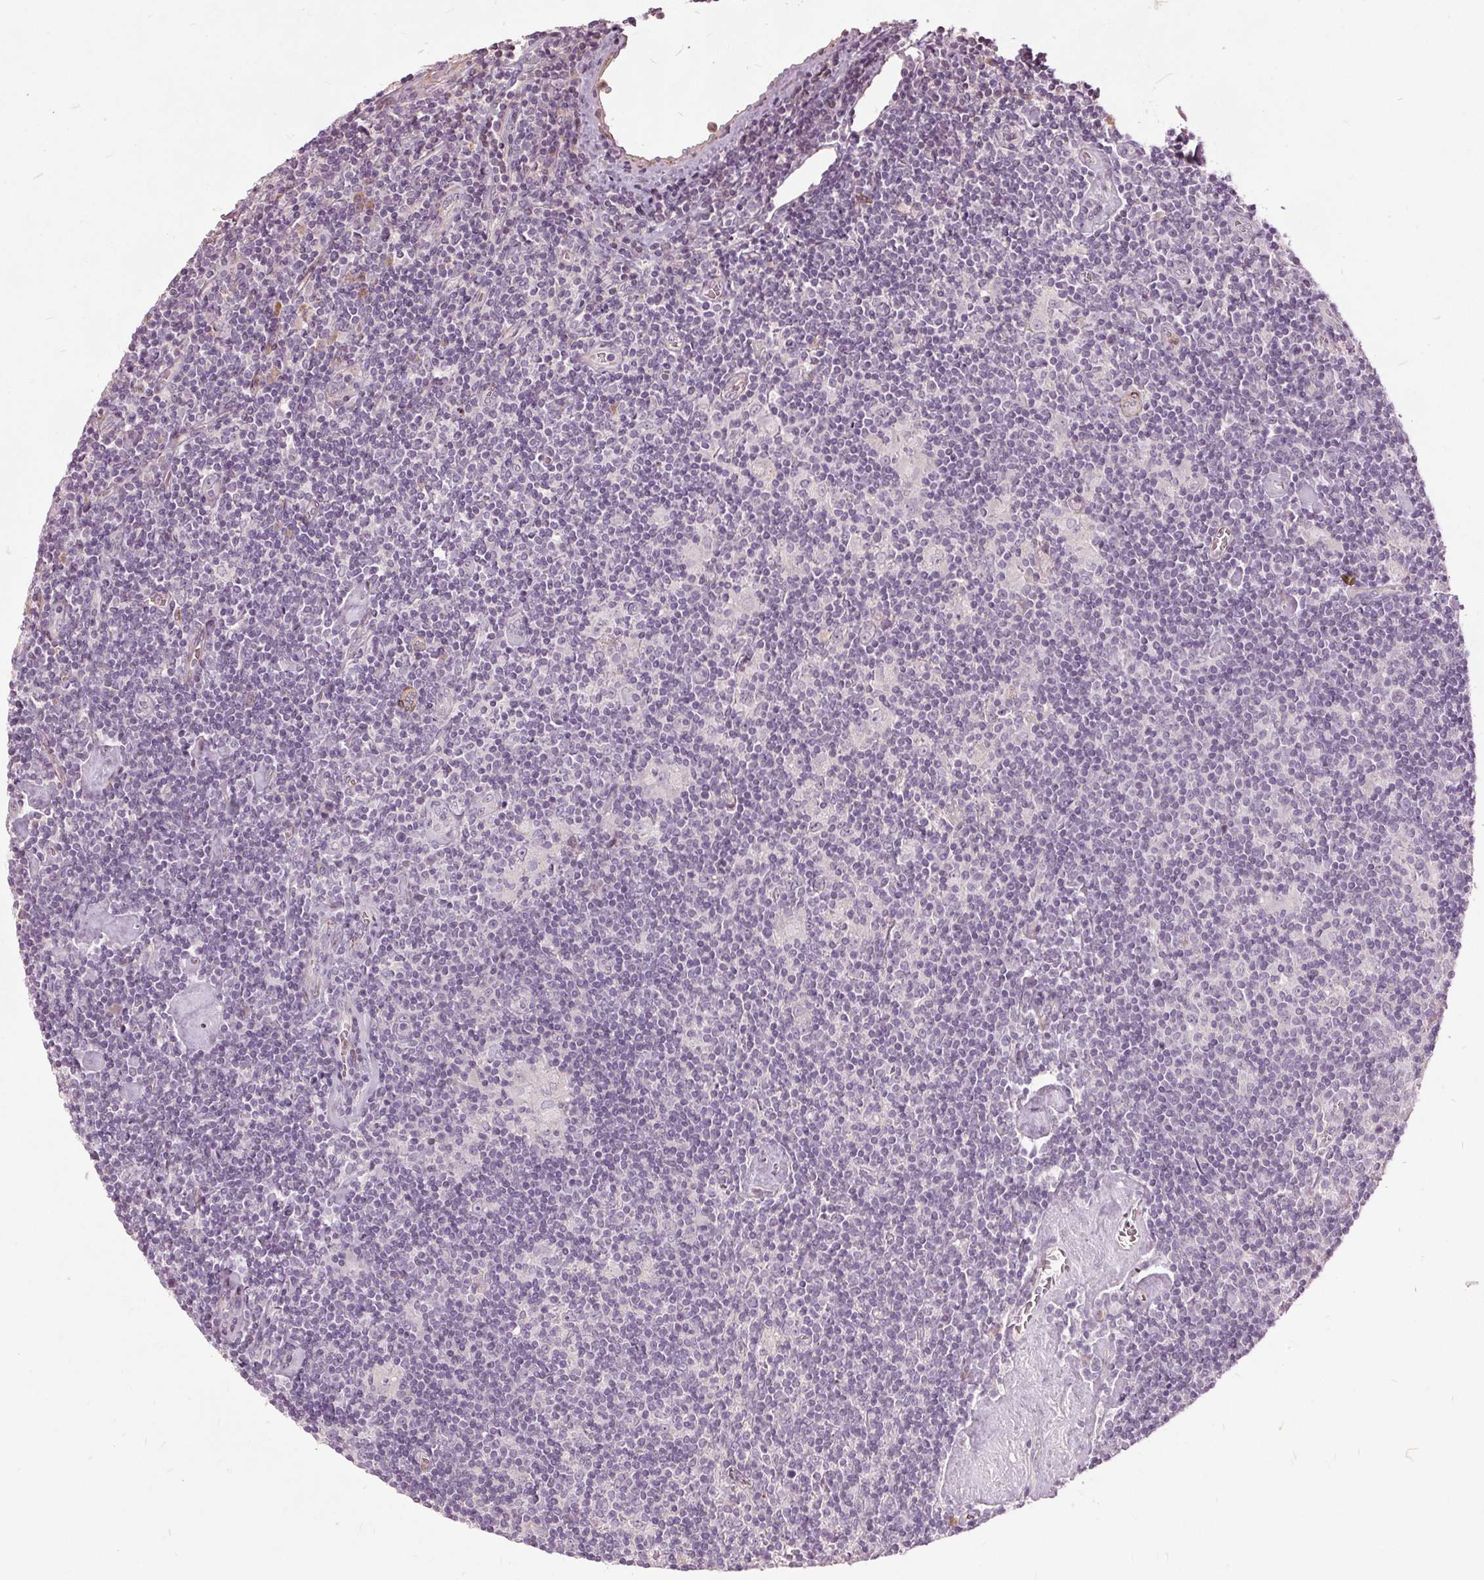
{"staining": {"intensity": "negative", "quantity": "none", "location": "none"}, "tissue": "lymphoma", "cell_type": "Tumor cells", "image_type": "cancer", "snomed": [{"axis": "morphology", "description": "Hodgkin's disease, NOS"}, {"axis": "topography", "description": "Lymph node"}], "caption": "Immunohistochemistry histopathology image of neoplastic tissue: lymphoma stained with DAB (3,3'-diaminobenzidine) shows no significant protein positivity in tumor cells.", "gene": "PDGFD", "patient": {"sex": "male", "age": 40}}